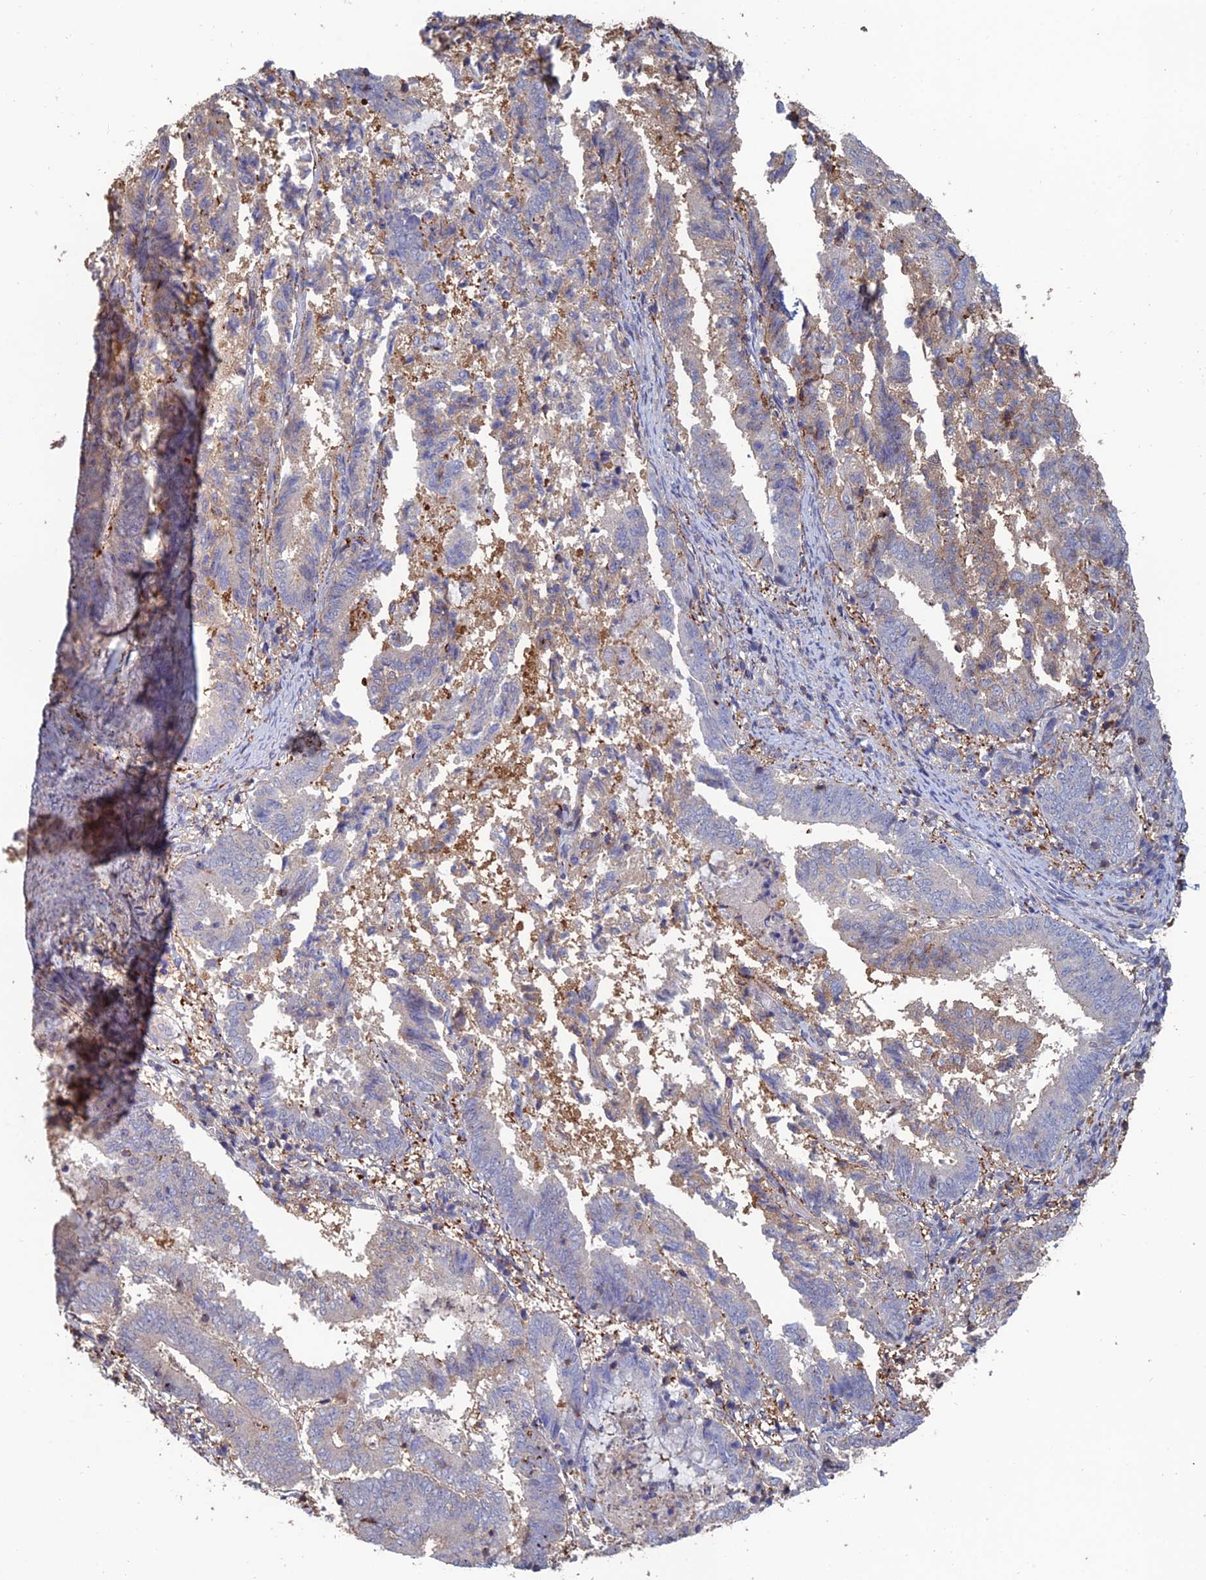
{"staining": {"intensity": "negative", "quantity": "none", "location": "none"}, "tissue": "endometrial cancer", "cell_type": "Tumor cells", "image_type": "cancer", "snomed": [{"axis": "morphology", "description": "Adenocarcinoma, NOS"}, {"axis": "topography", "description": "Endometrium"}], "caption": "Tumor cells show no significant staining in endometrial adenocarcinoma.", "gene": "C15orf62", "patient": {"sex": "female", "age": 80}}